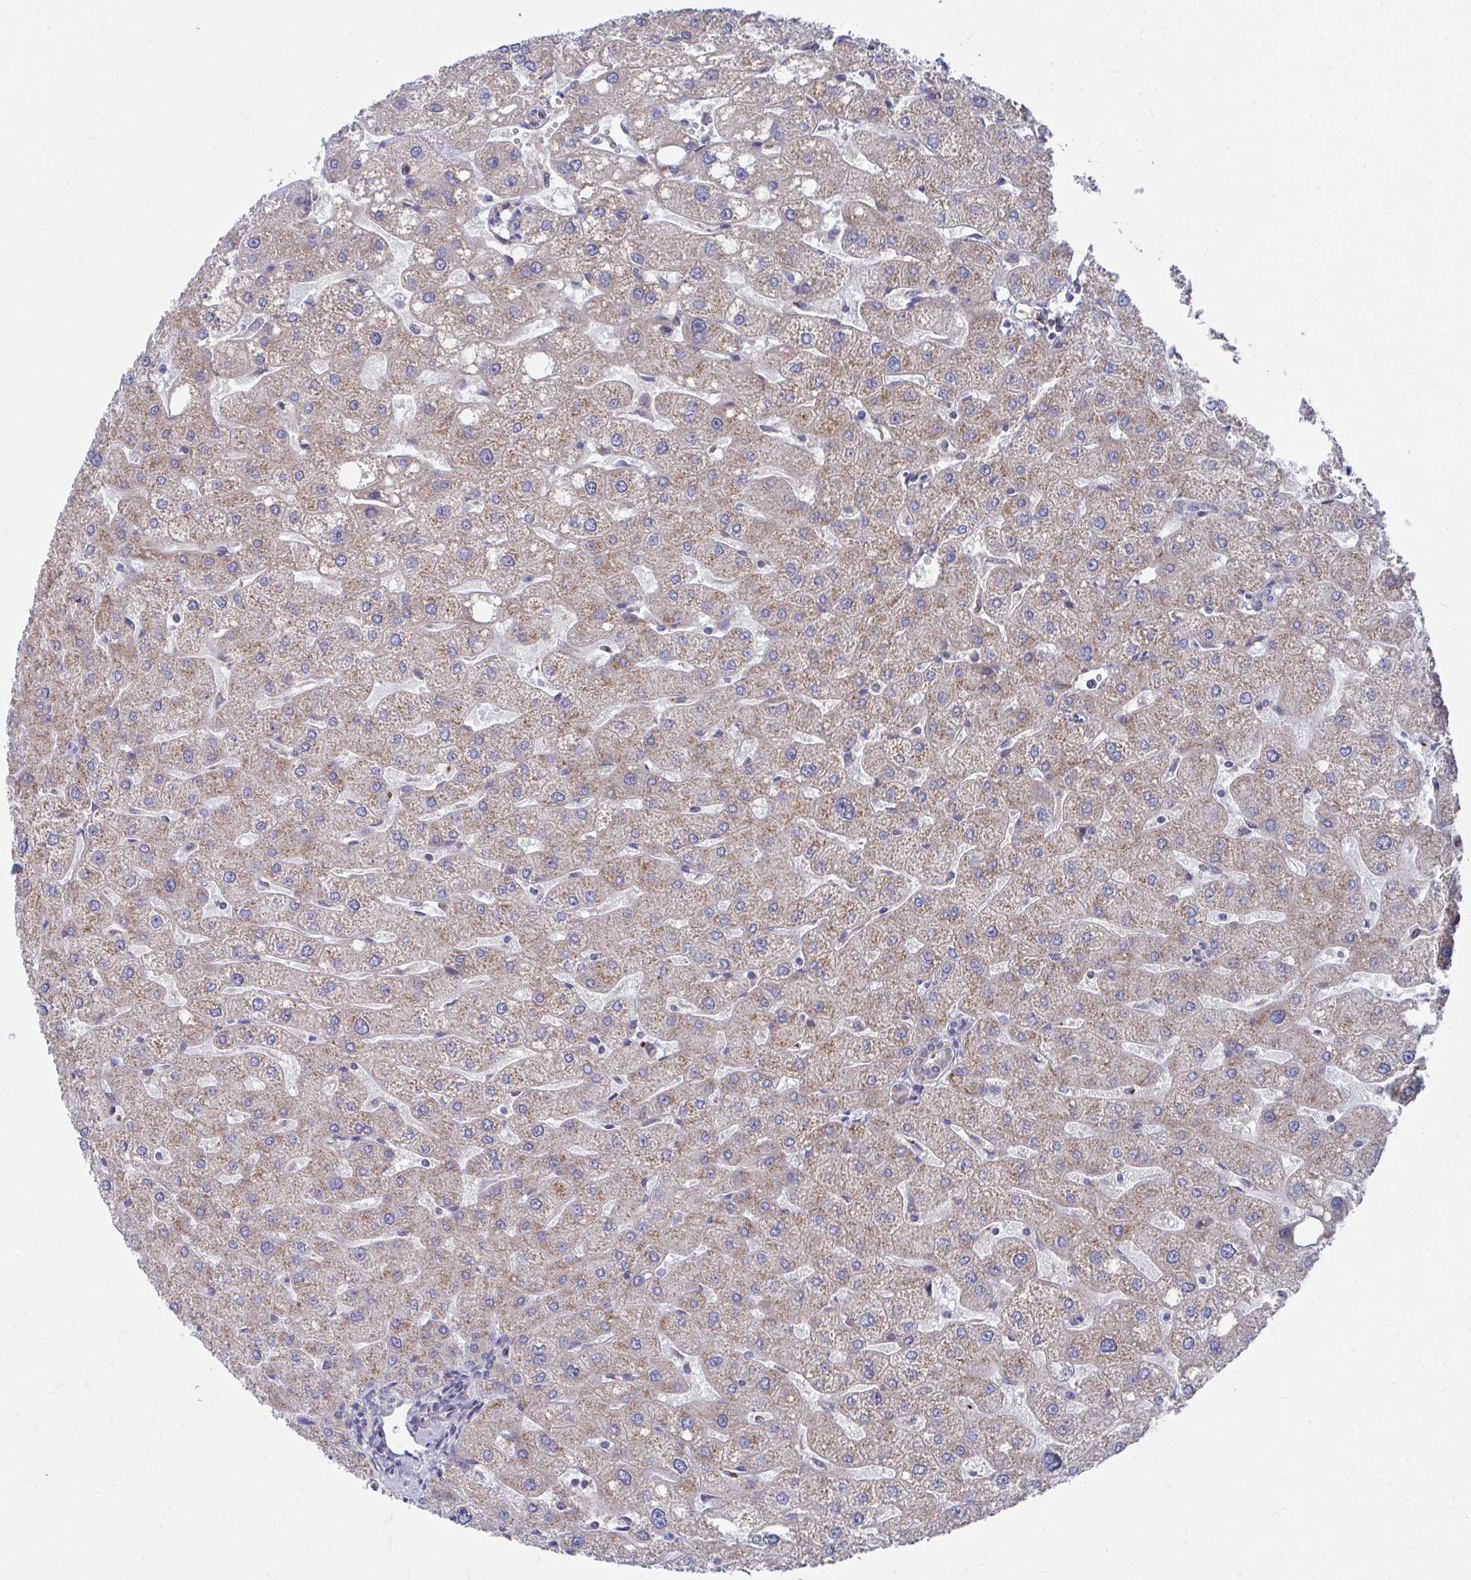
{"staining": {"intensity": "negative", "quantity": "none", "location": "none"}, "tissue": "liver", "cell_type": "Cholangiocytes", "image_type": "normal", "snomed": [{"axis": "morphology", "description": "Normal tissue, NOS"}, {"axis": "topography", "description": "Liver"}], "caption": "Immunohistochemistry of unremarkable liver displays no expression in cholangiocytes. (DAB (3,3'-diaminobenzidine) immunohistochemistry with hematoxylin counter stain).", "gene": "PEX3", "patient": {"sex": "male", "age": 67}}